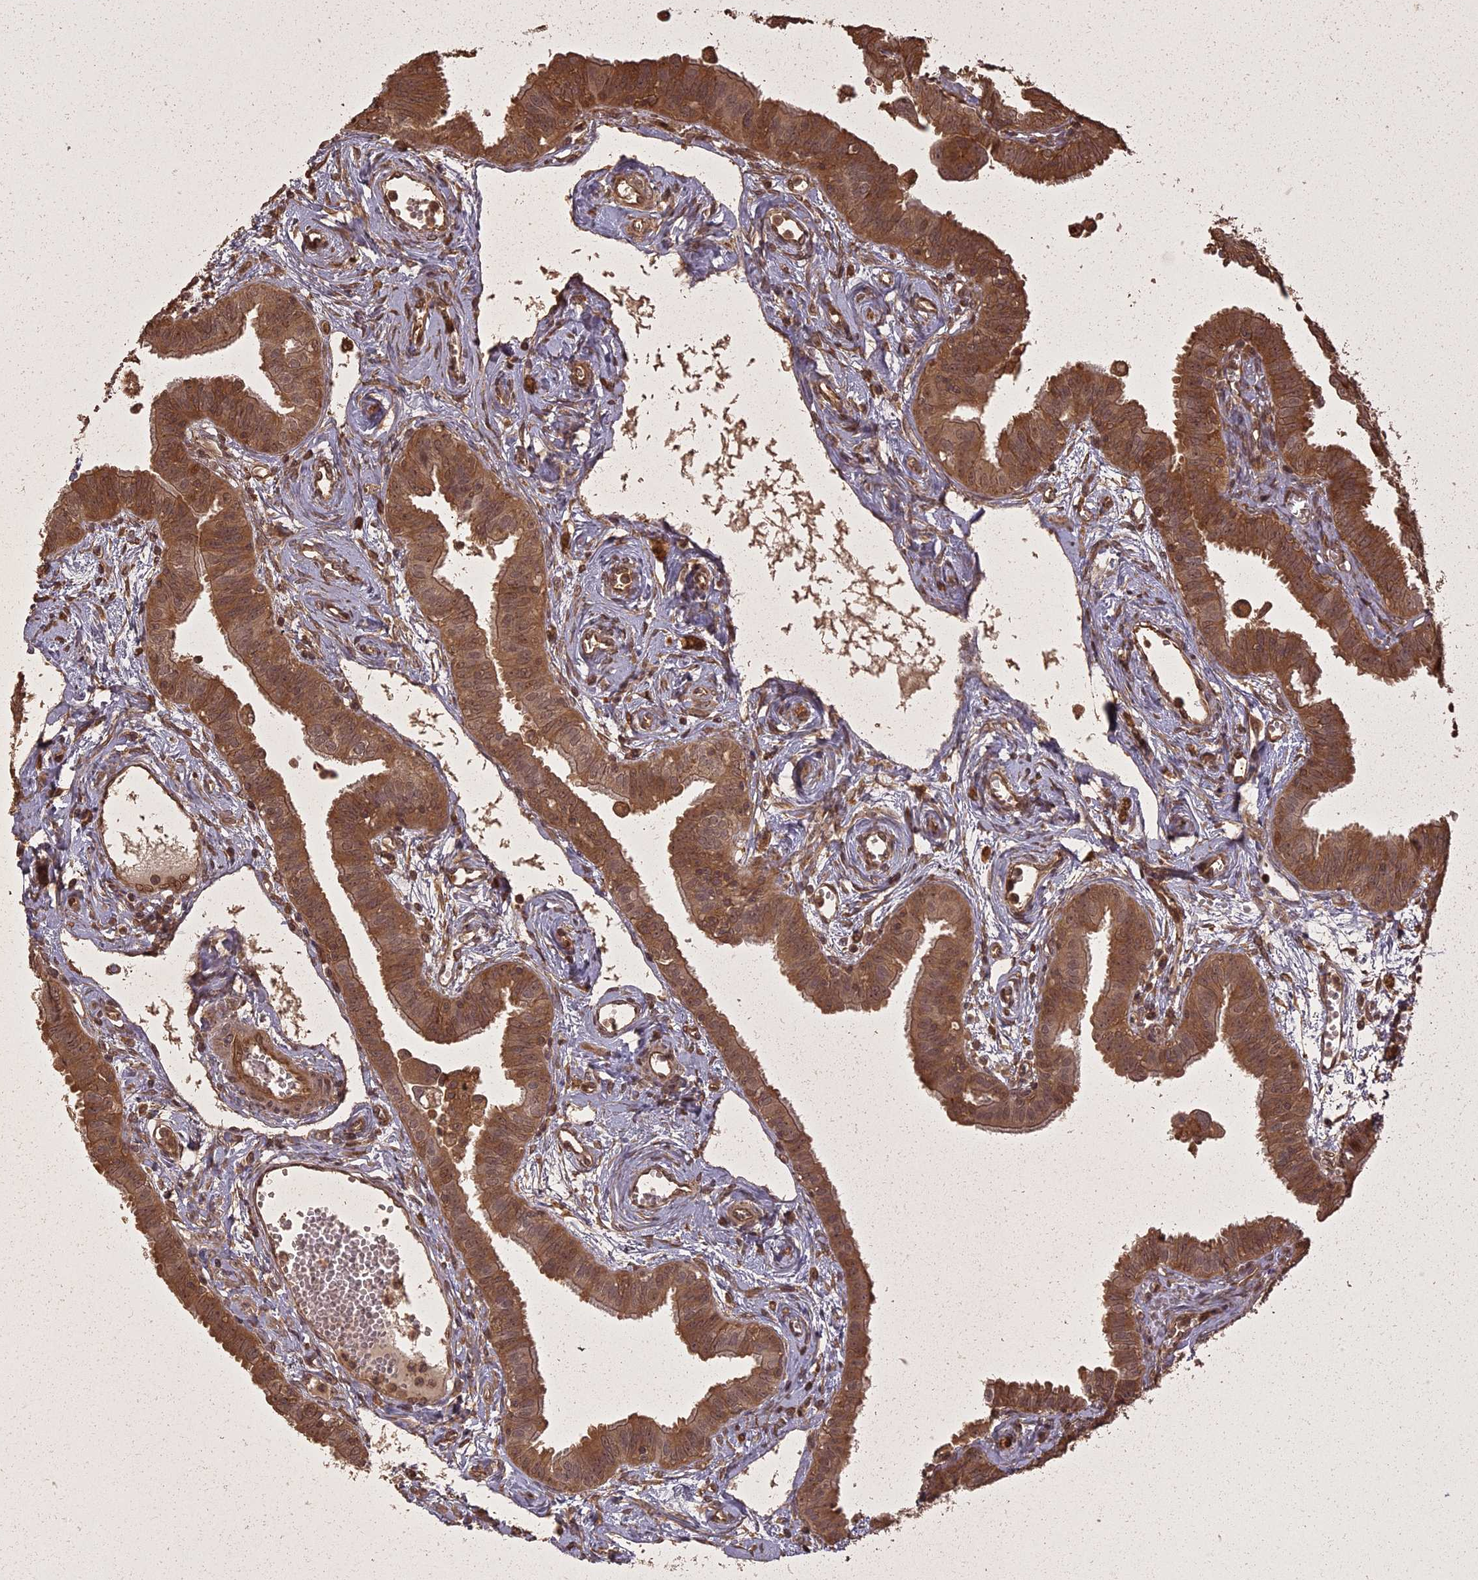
{"staining": {"intensity": "moderate", "quantity": ">75%", "location": "cytoplasmic/membranous"}, "tissue": "fallopian tube", "cell_type": "Glandular cells", "image_type": "normal", "snomed": [{"axis": "morphology", "description": "Normal tissue, NOS"}, {"axis": "morphology", "description": "Carcinoma, NOS"}, {"axis": "topography", "description": "Fallopian tube"}, {"axis": "topography", "description": "Ovary"}], "caption": "Glandular cells reveal medium levels of moderate cytoplasmic/membranous positivity in approximately >75% of cells in benign human fallopian tube. The staining is performed using DAB brown chromogen to label protein expression. The nuclei are counter-stained blue using hematoxylin.", "gene": "LIN37", "patient": {"sex": "female", "age": 59}}